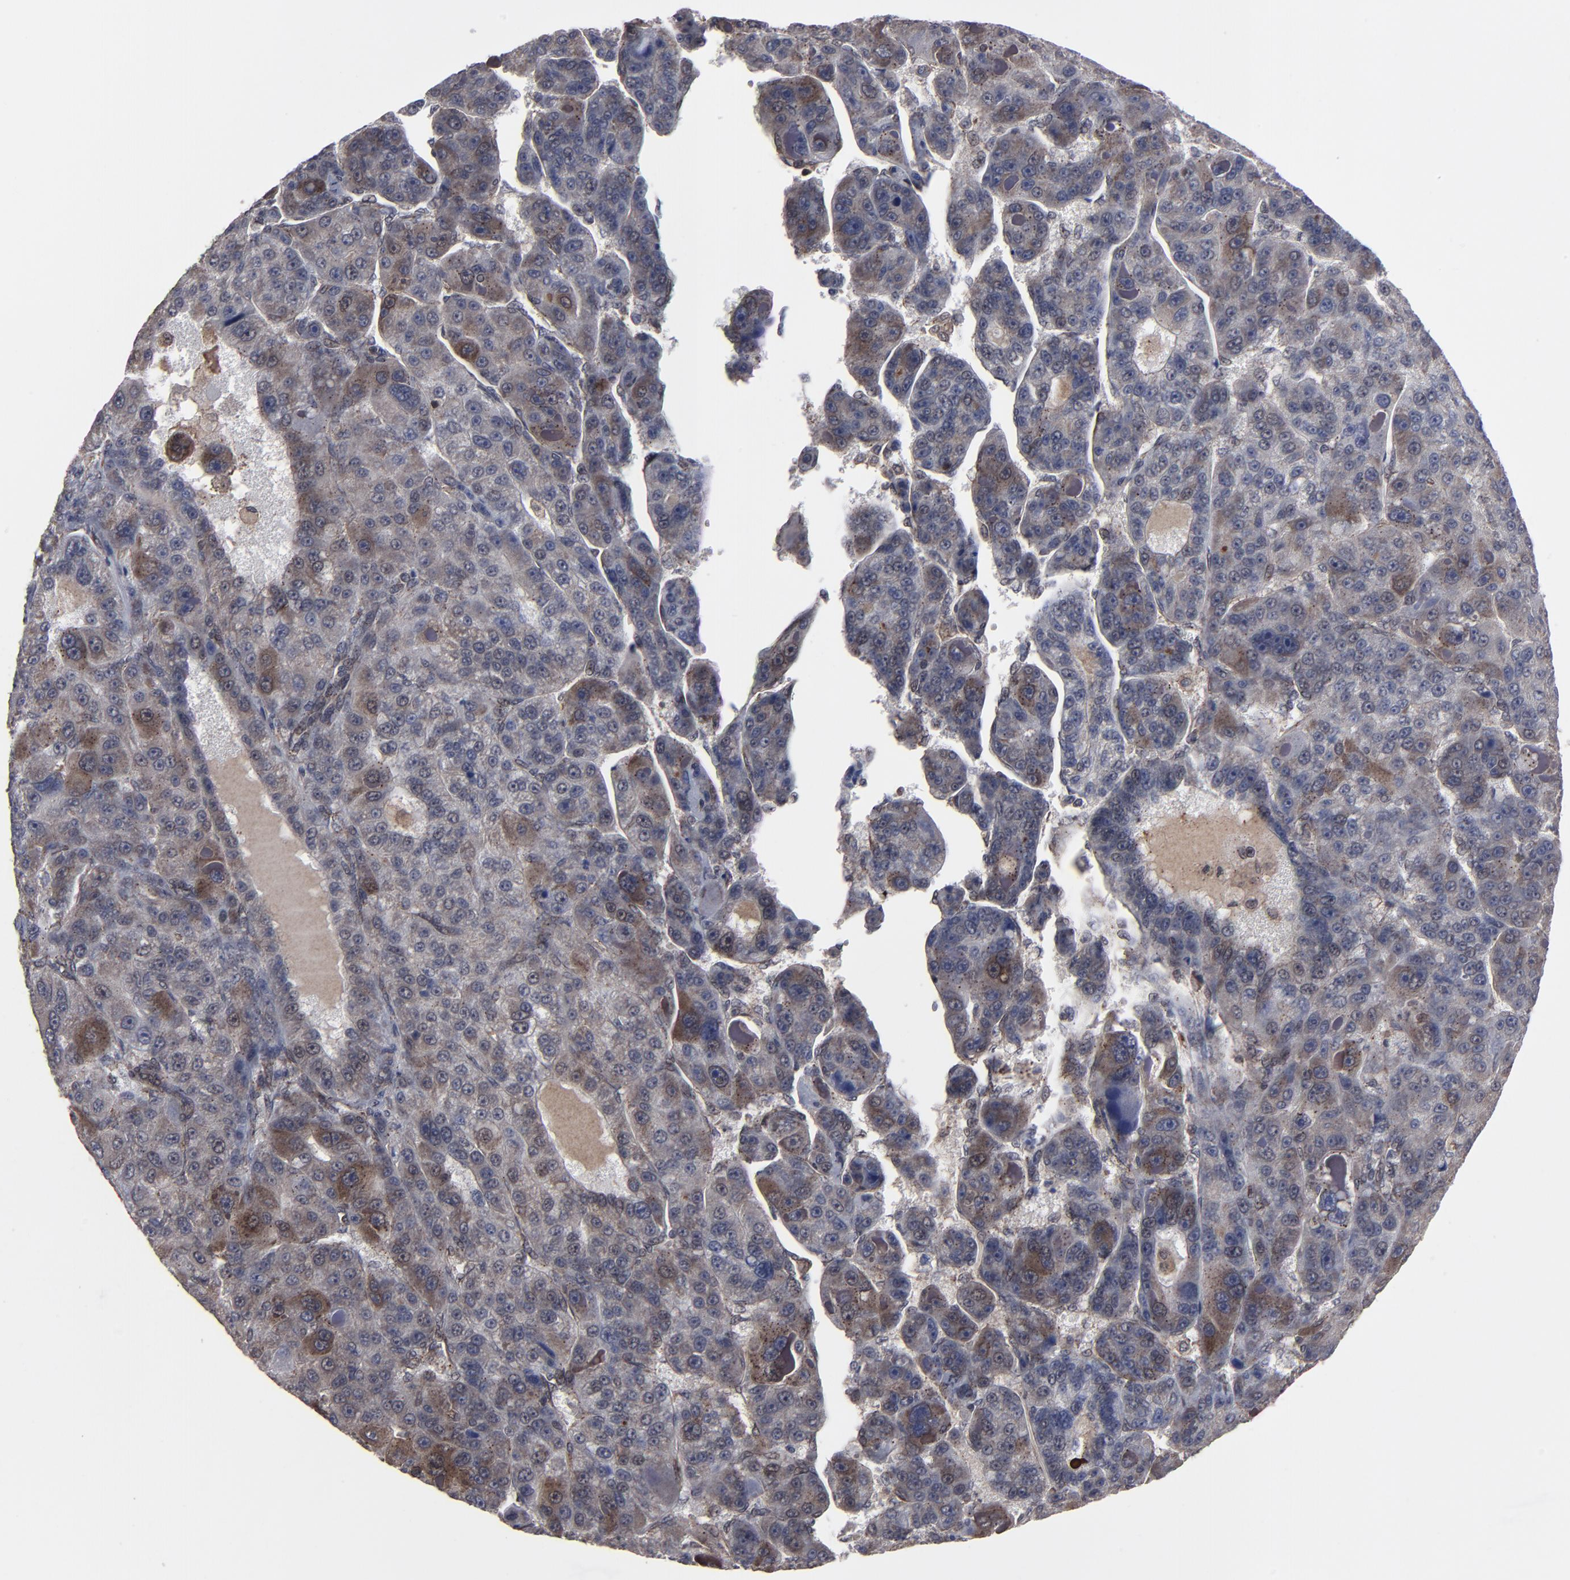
{"staining": {"intensity": "moderate", "quantity": "<25%", "location": "cytoplasmic/membranous"}, "tissue": "liver cancer", "cell_type": "Tumor cells", "image_type": "cancer", "snomed": [{"axis": "morphology", "description": "Carcinoma, Hepatocellular, NOS"}, {"axis": "topography", "description": "Liver"}], "caption": "Protein expression analysis of liver hepatocellular carcinoma demonstrates moderate cytoplasmic/membranous staining in approximately <25% of tumor cells.", "gene": "KIAA2026", "patient": {"sex": "male", "age": 76}}